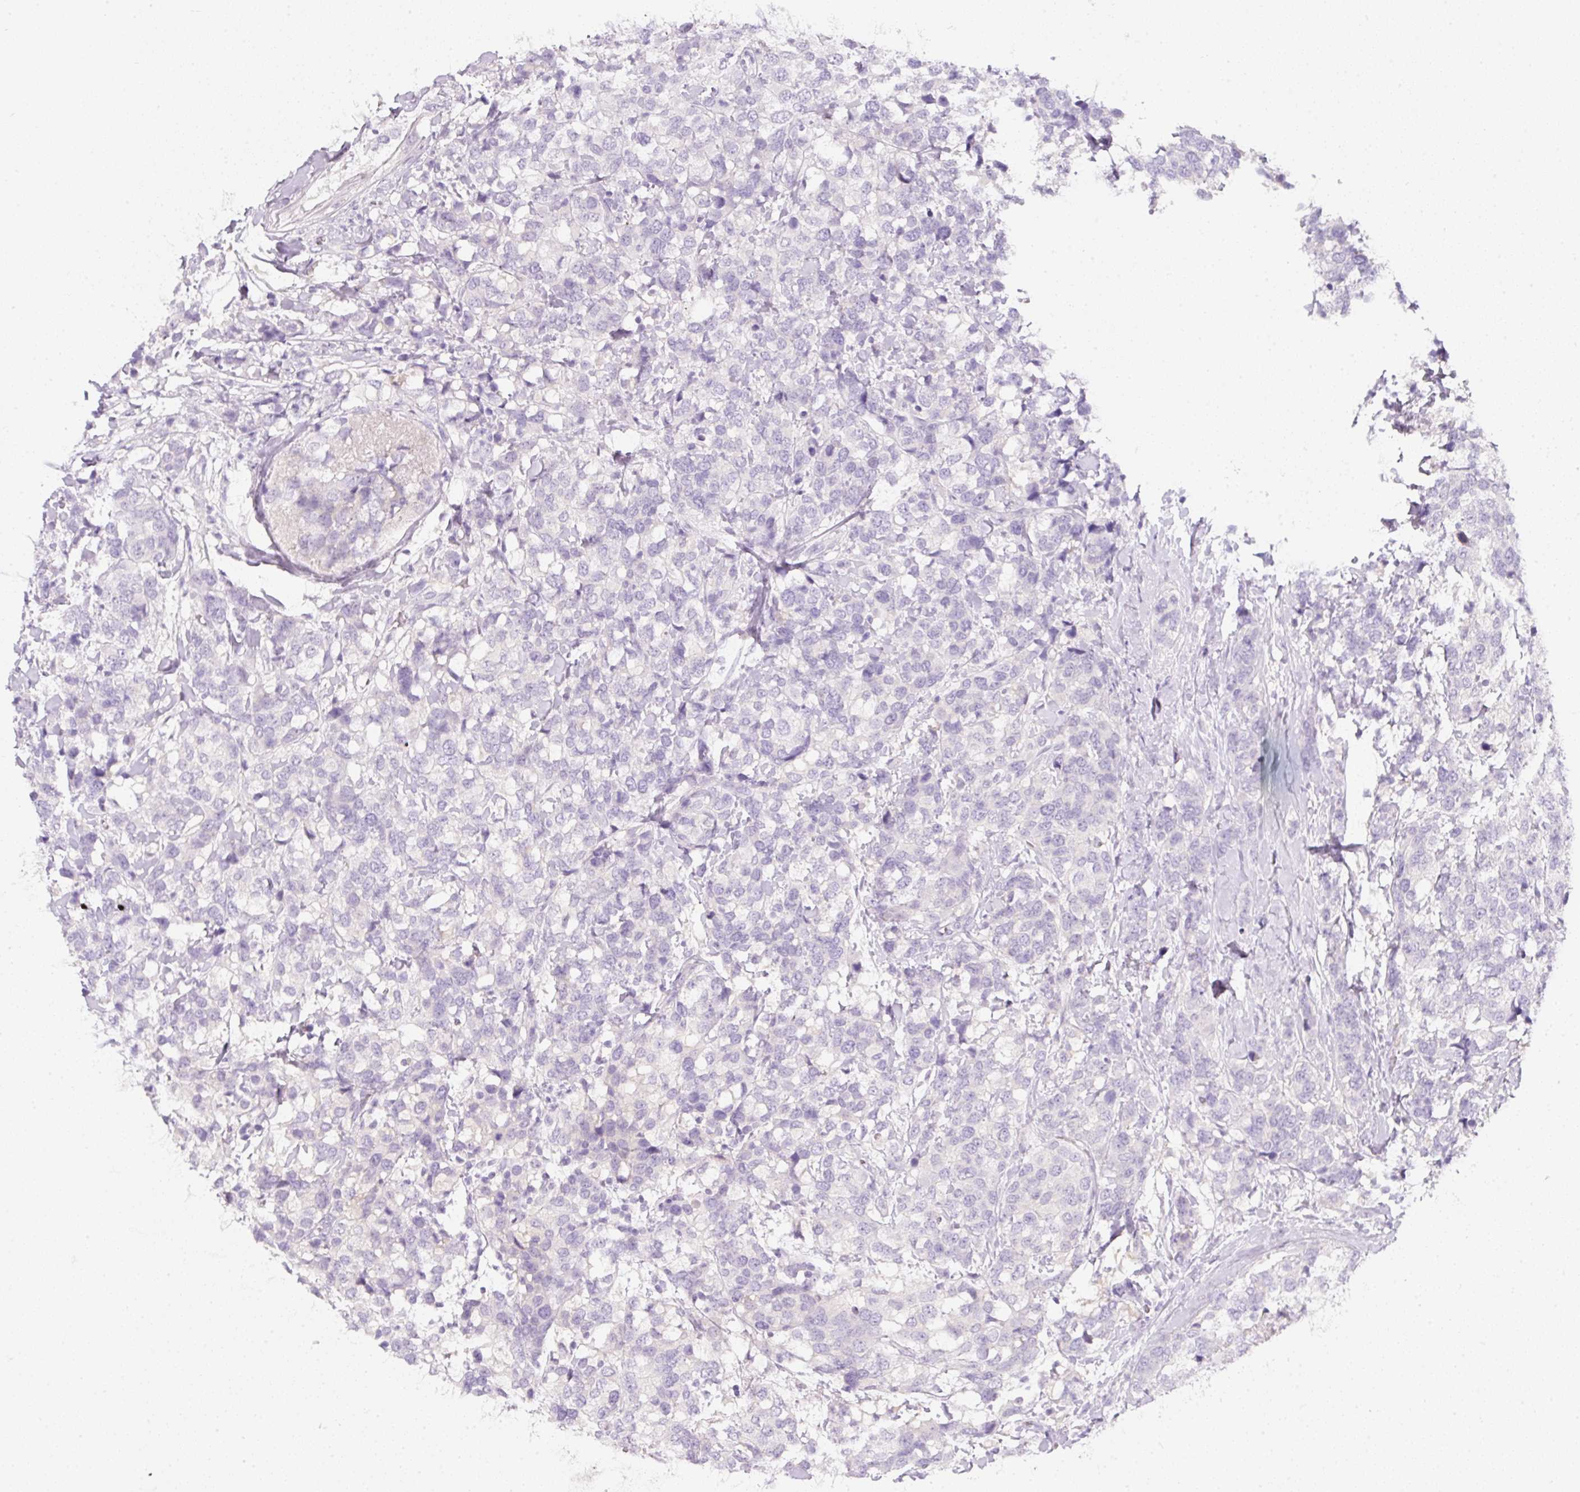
{"staining": {"intensity": "negative", "quantity": "none", "location": "none"}, "tissue": "breast cancer", "cell_type": "Tumor cells", "image_type": "cancer", "snomed": [{"axis": "morphology", "description": "Lobular carcinoma"}, {"axis": "topography", "description": "Breast"}], "caption": "There is no significant expression in tumor cells of breast cancer.", "gene": "SLC2A2", "patient": {"sex": "female", "age": 59}}